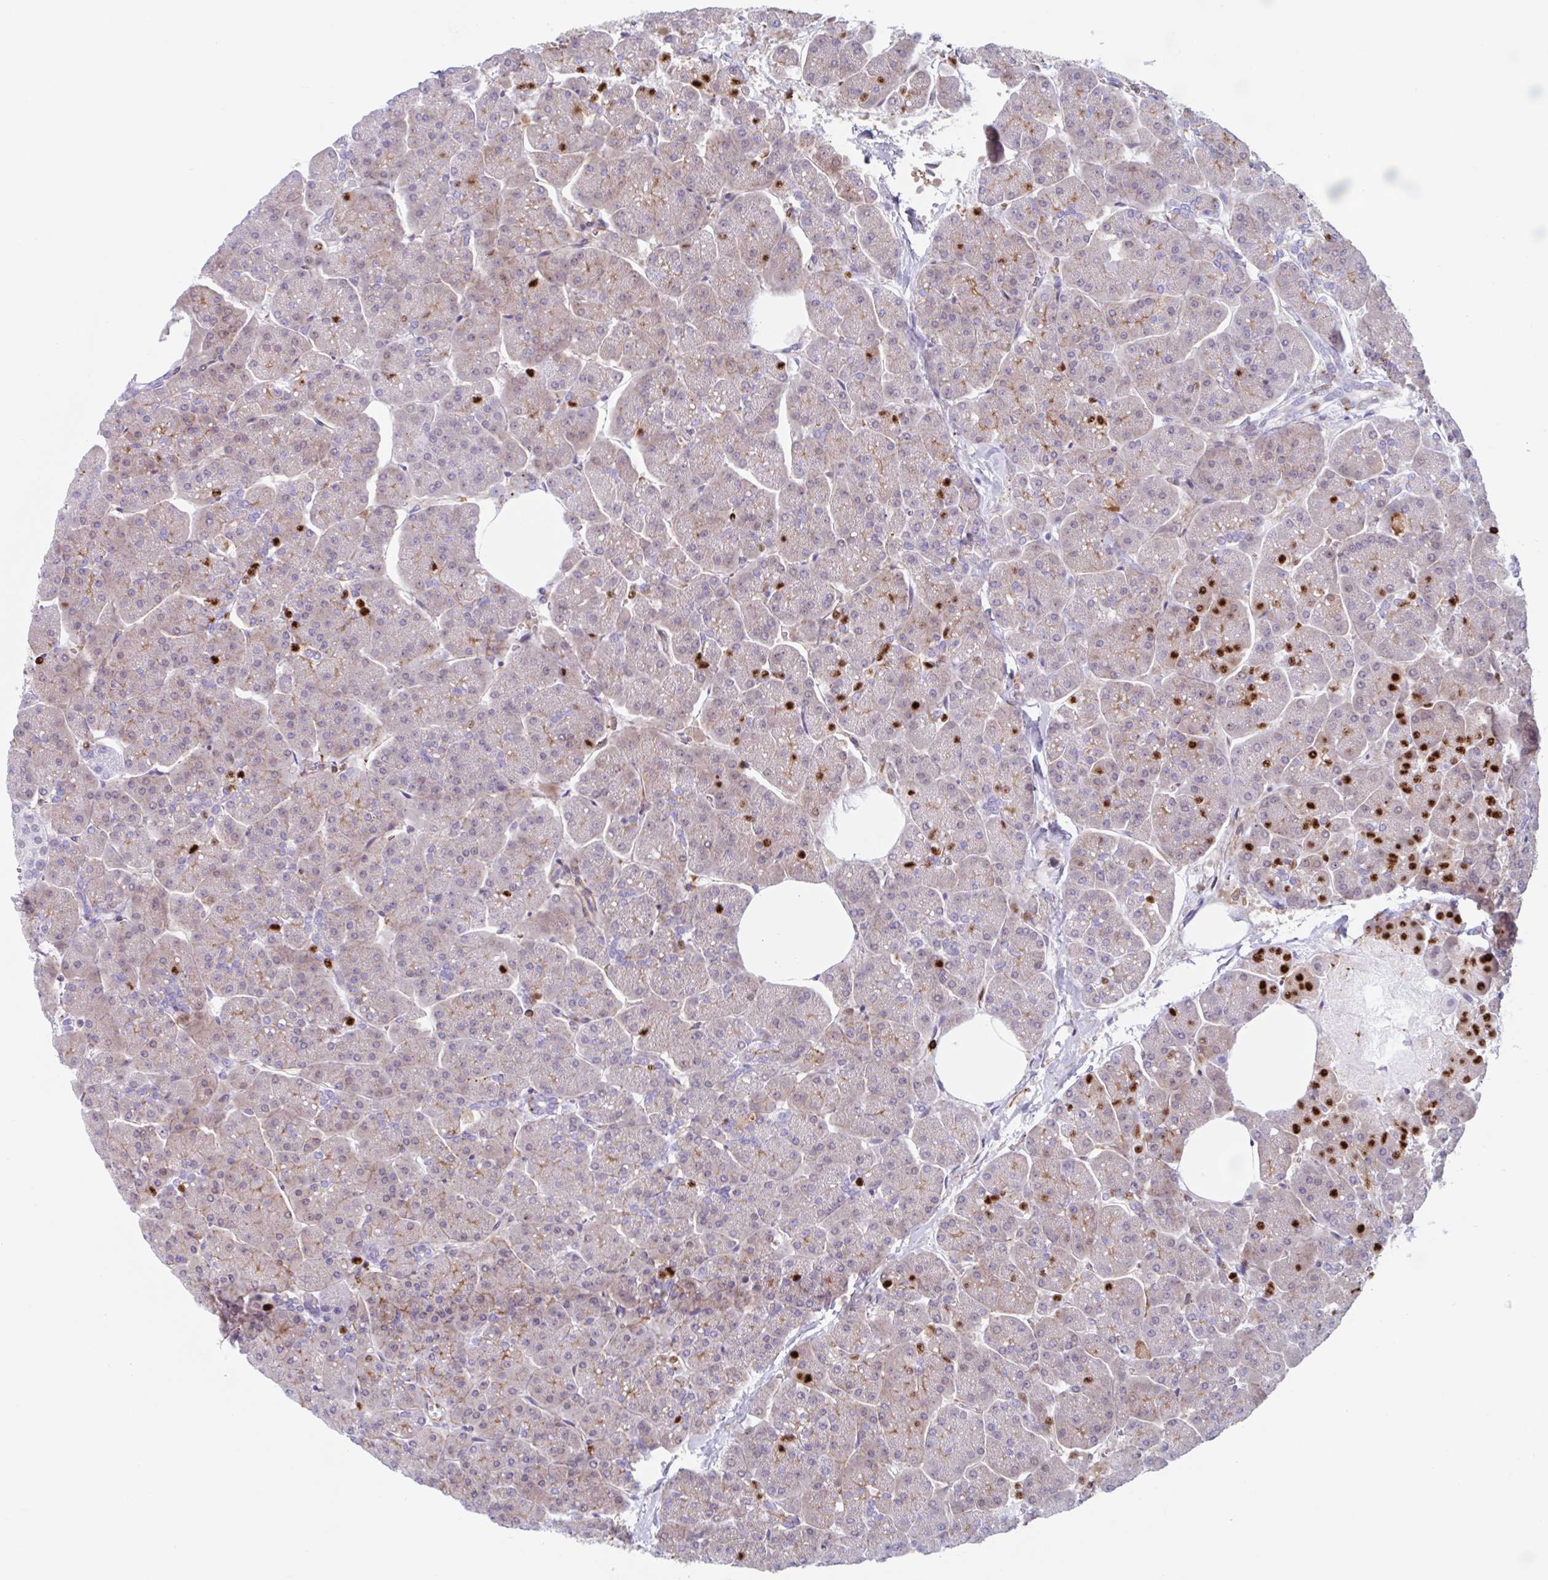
{"staining": {"intensity": "weak", "quantity": "25%-75%", "location": "cytoplasmic/membranous"}, "tissue": "pancreas", "cell_type": "Exocrine glandular cells", "image_type": "normal", "snomed": [{"axis": "morphology", "description": "Normal tissue, NOS"}, {"axis": "topography", "description": "Pancreas"}, {"axis": "topography", "description": "Peripheral nerve tissue"}], "caption": "A photomicrograph of human pancreas stained for a protein shows weak cytoplasmic/membranous brown staining in exocrine glandular cells. The protein of interest is shown in brown color, while the nuclei are stained blue.", "gene": "EFHD1", "patient": {"sex": "male", "age": 54}}